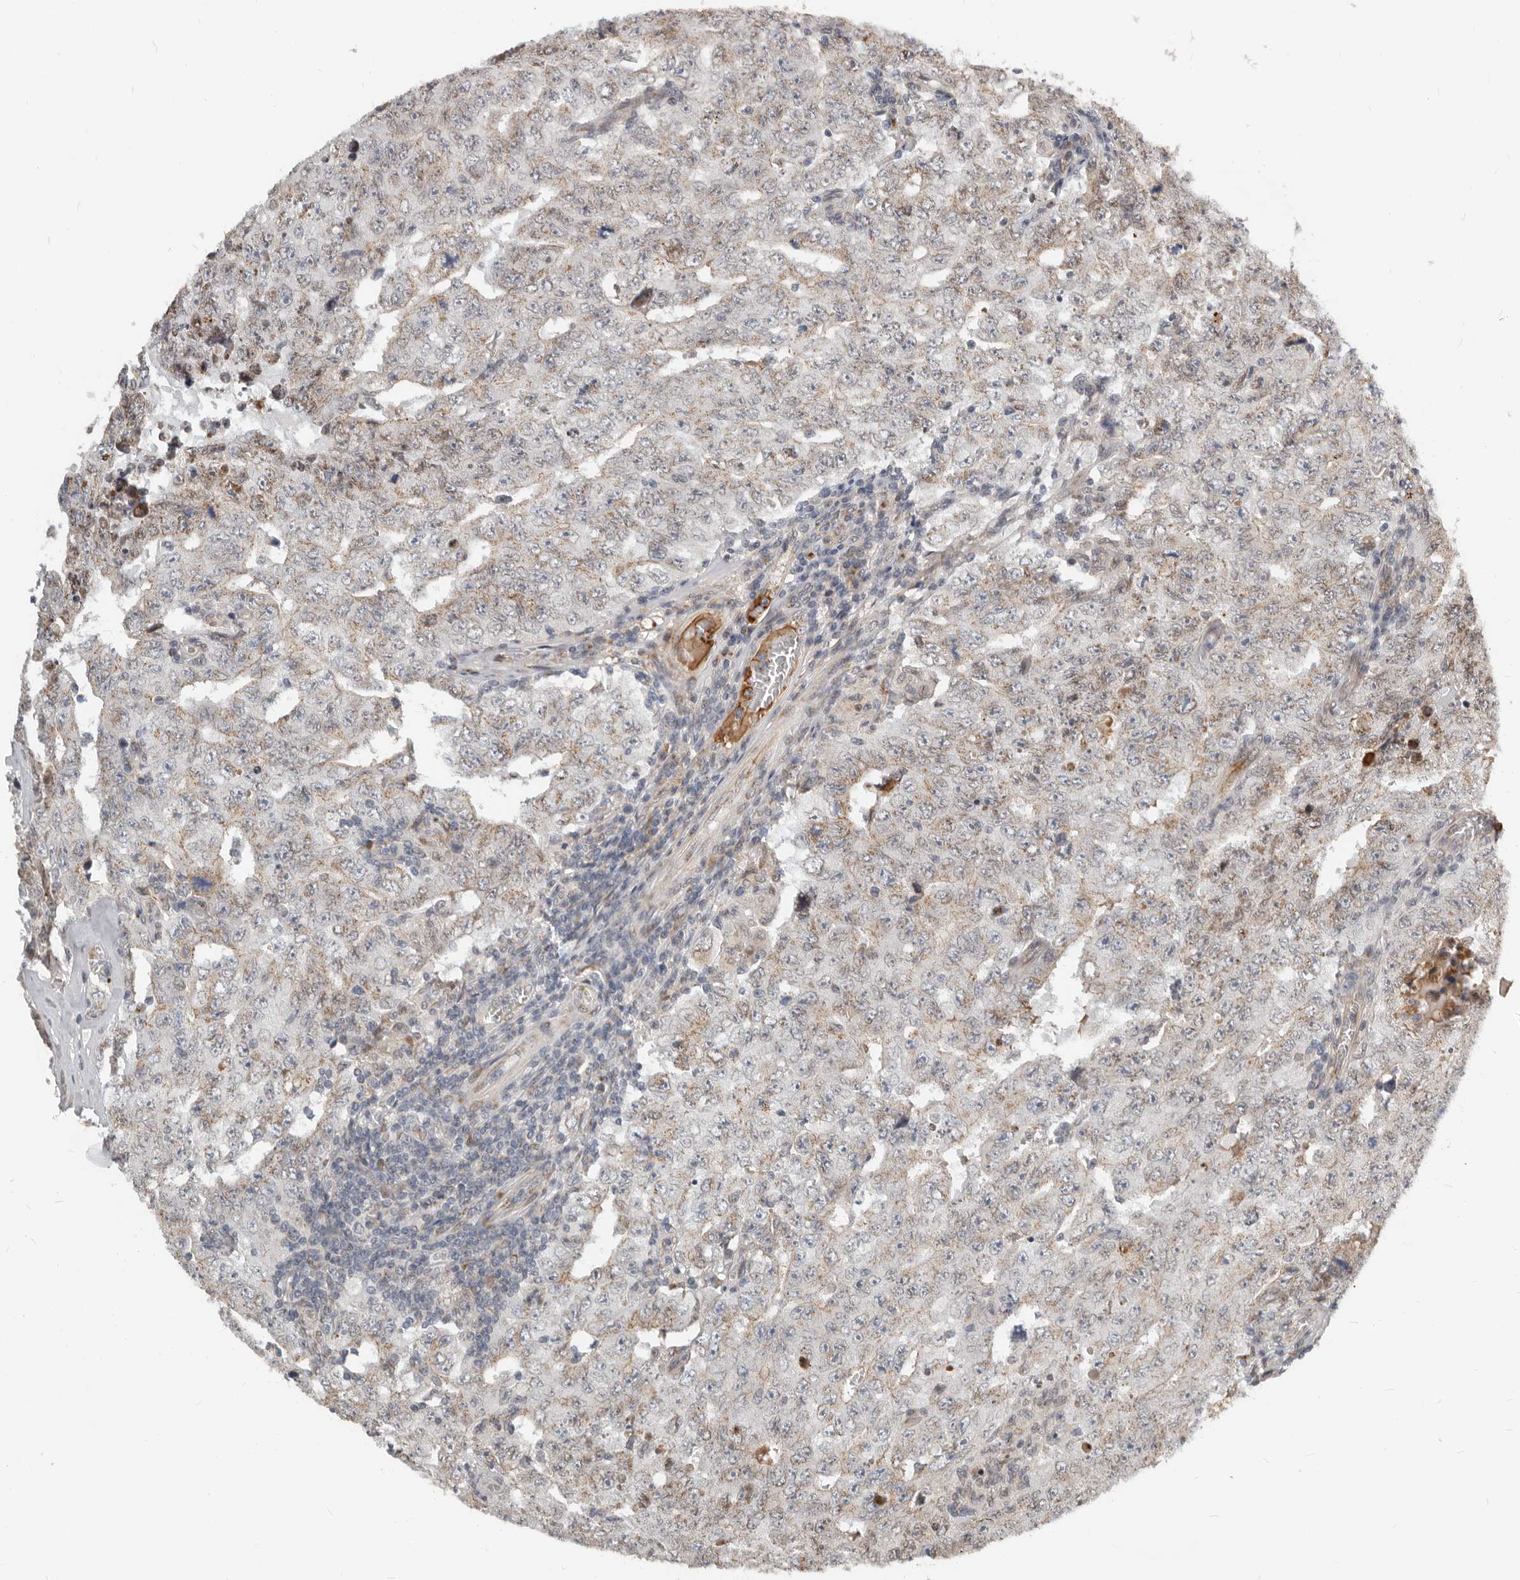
{"staining": {"intensity": "weak", "quantity": "25%-75%", "location": "cytoplasmic/membranous"}, "tissue": "testis cancer", "cell_type": "Tumor cells", "image_type": "cancer", "snomed": [{"axis": "morphology", "description": "Carcinoma, Embryonal, NOS"}, {"axis": "topography", "description": "Testis"}], "caption": "Immunohistochemistry image of neoplastic tissue: human embryonal carcinoma (testis) stained using IHC demonstrates low levels of weak protein expression localized specifically in the cytoplasmic/membranous of tumor cells, appearing as a cytoplasmic/membranous brown color.", "gene": "NPY4R", "patient": {"sex": "male", "age": 26}}